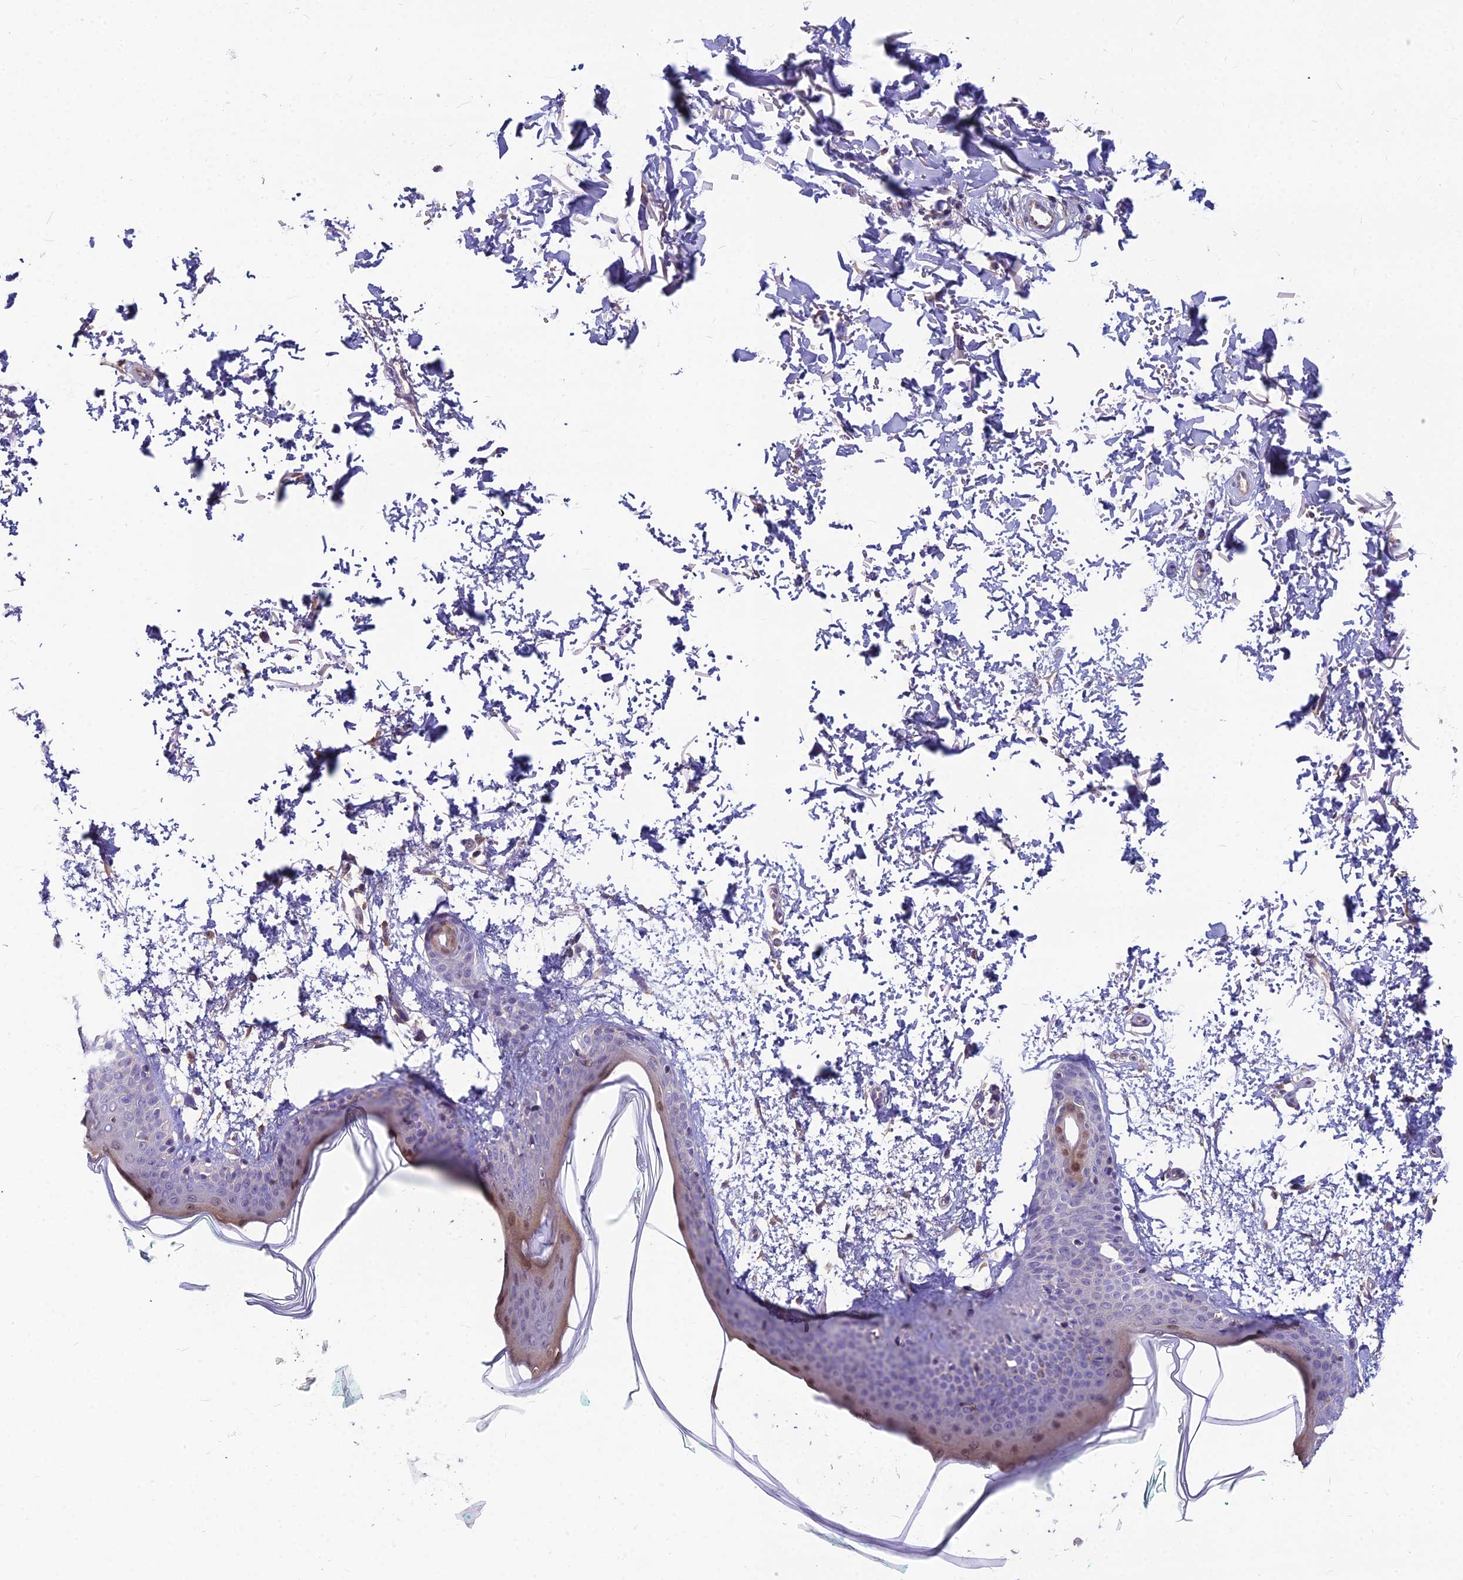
{"staining": {"intensity": "negative", "quantity": "none", "location": "none"}, "tissue": "skin", "cell_type": "Fibroblasts", "image_type": "normal", "snomed": [{"axis": "morphology", "description": "Normal tissue, NOS"}, {"axis": "topography", "description": "Skin"}], "caption": "Fibroblasts are negative for protein expression in normal human skin. (Stains: DAB (3,3'-diaminobenzidine) immunohistochemistry (IHC) with hematoxylin counter stain, Microscopy: brightfield microscopy at high magnification).", "gene": "MVD", "patient": {"sex": "male", "age": 66}}